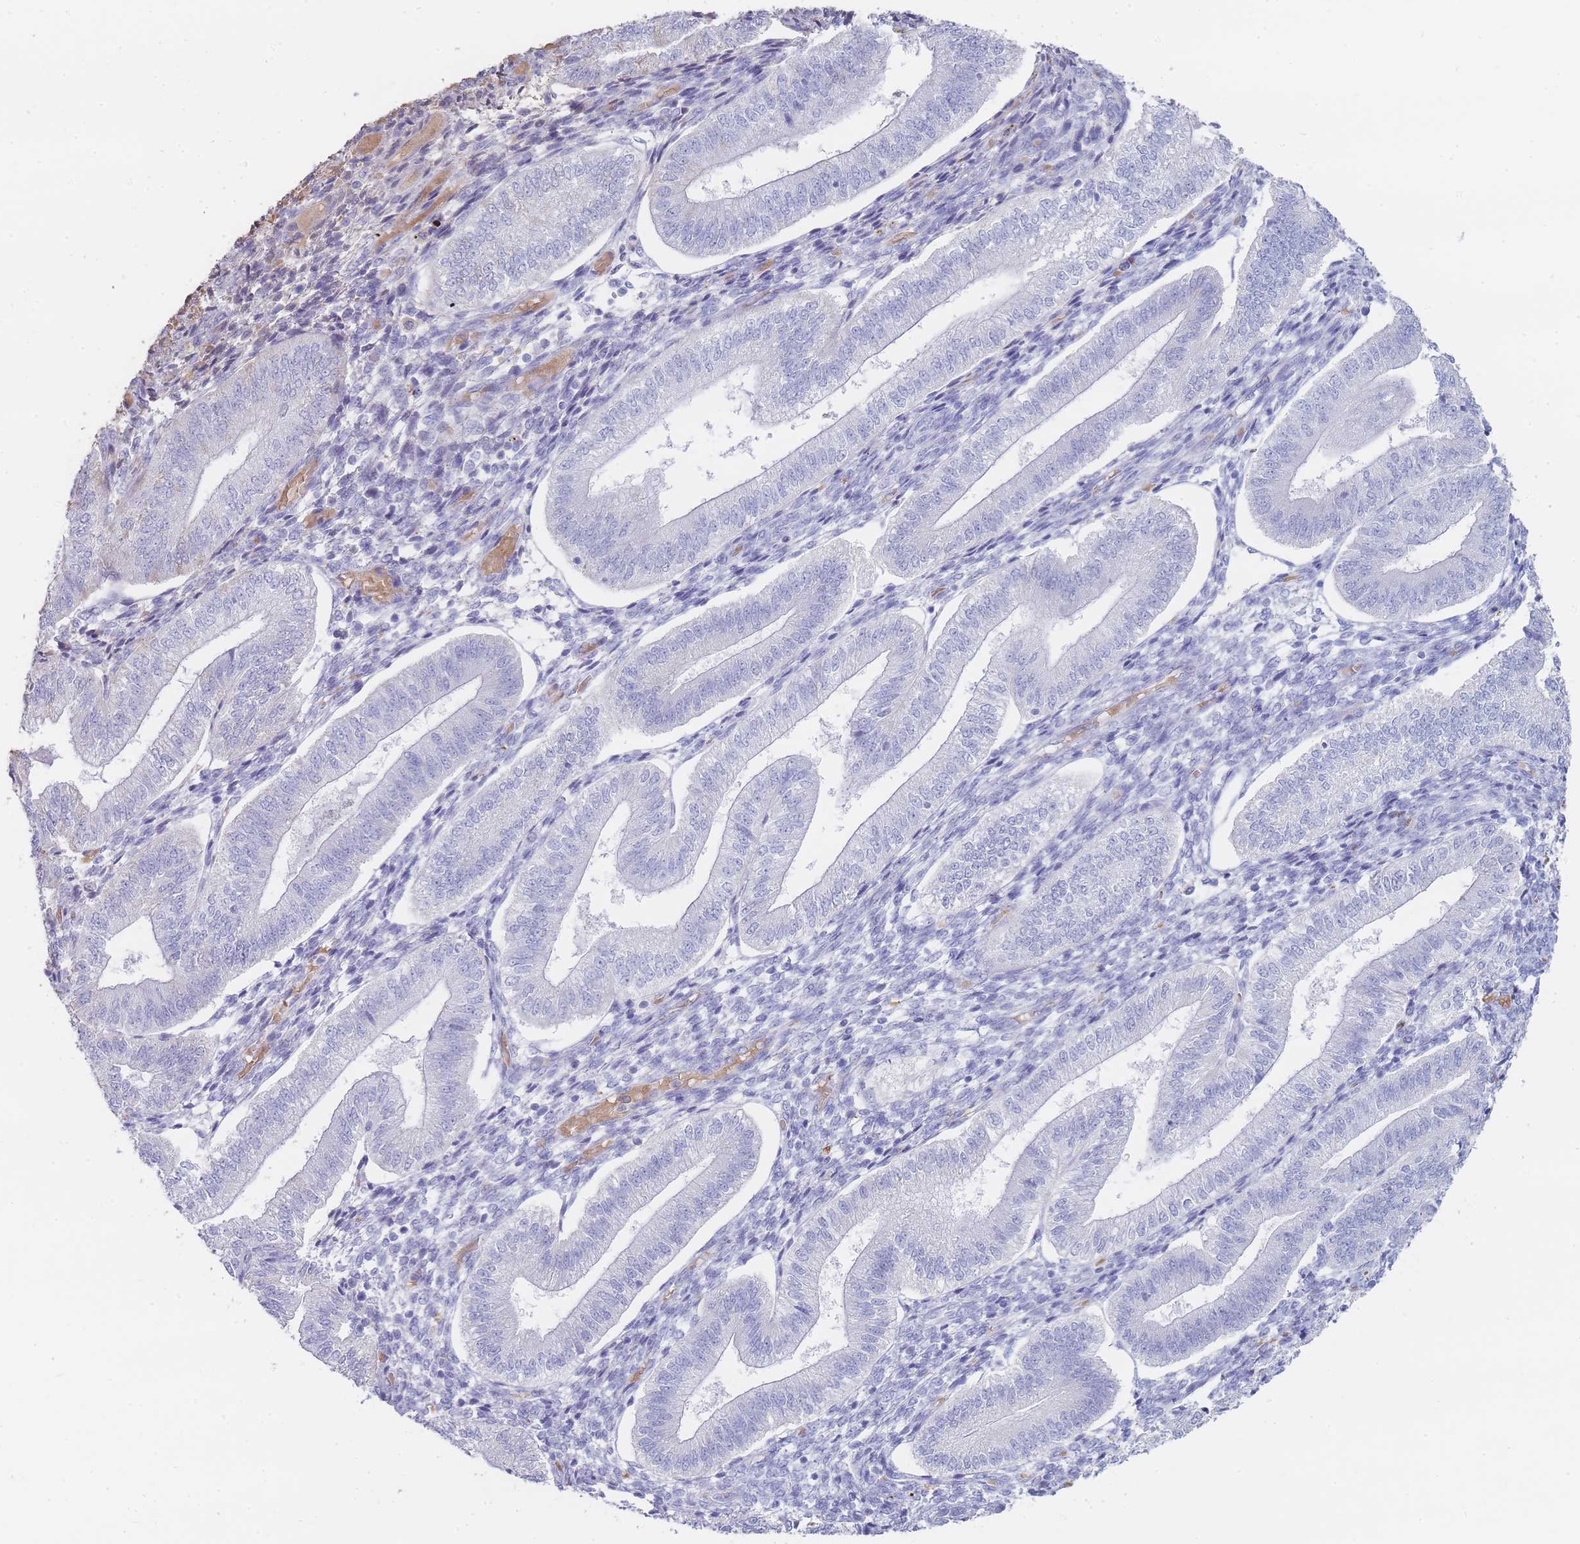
{"staining": {"intensity": "negative", "quantity": "none", "location": "none"}, "tissue": "endometrium", "cell_type": "Cells in endometrial stroma", "image_type": "normal", "snomed": [{"axis": "morphology", "description": "Normal tissue, NOS"}, {"axis": "topography", "description": "Endometrium"}], "caption": "Endometrium was stained to show a protein in brown. There is no significant positivity in cells in endometrial stroma. Nuclei are stained in blue.", "gene": "ENSG00000284931", "patient": {"sex": "female", "age": 34}}